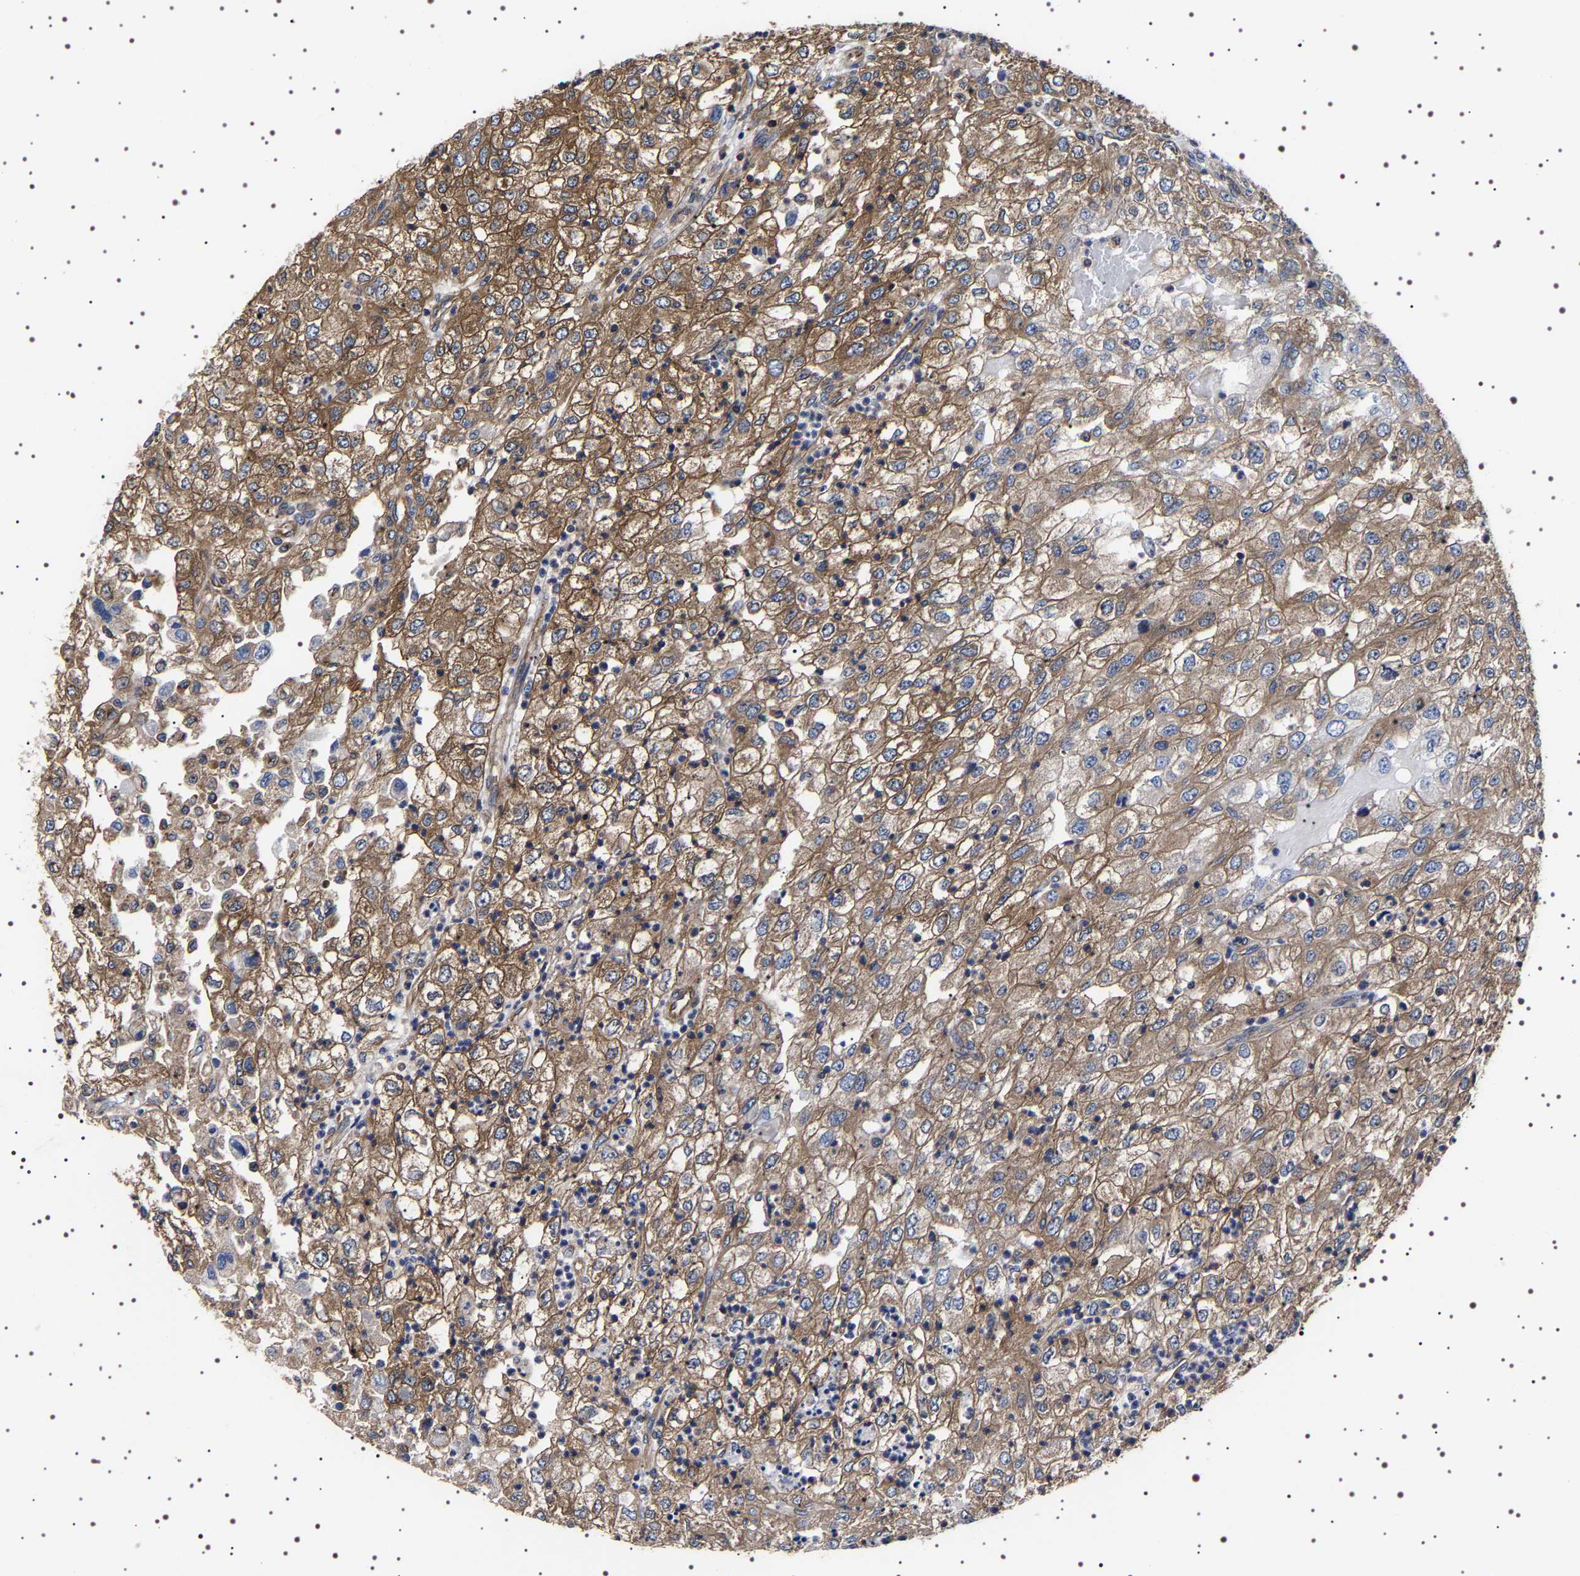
{"staining": {"intensity": "moderate", "quantity": ">75%", "location": "cytoplasmic/membranous"}, "tissue": "renal cancer", "cell_type": "Tumor cells", "image_type": "cancer", "snomed": [{"axis": "morphology", "description": "Adenocarcinoma, NOS"}, {"axis": "topography", "description": "Kidney"}], "caption": "Protein expression analysis of human renal cancer (adenocarcinoma) reveals moderate cytoplasmic/membranous positivity in about >75% of tumor cells.", "gene": "DARS1", "patient": {"sex": "female", "age": 54}}